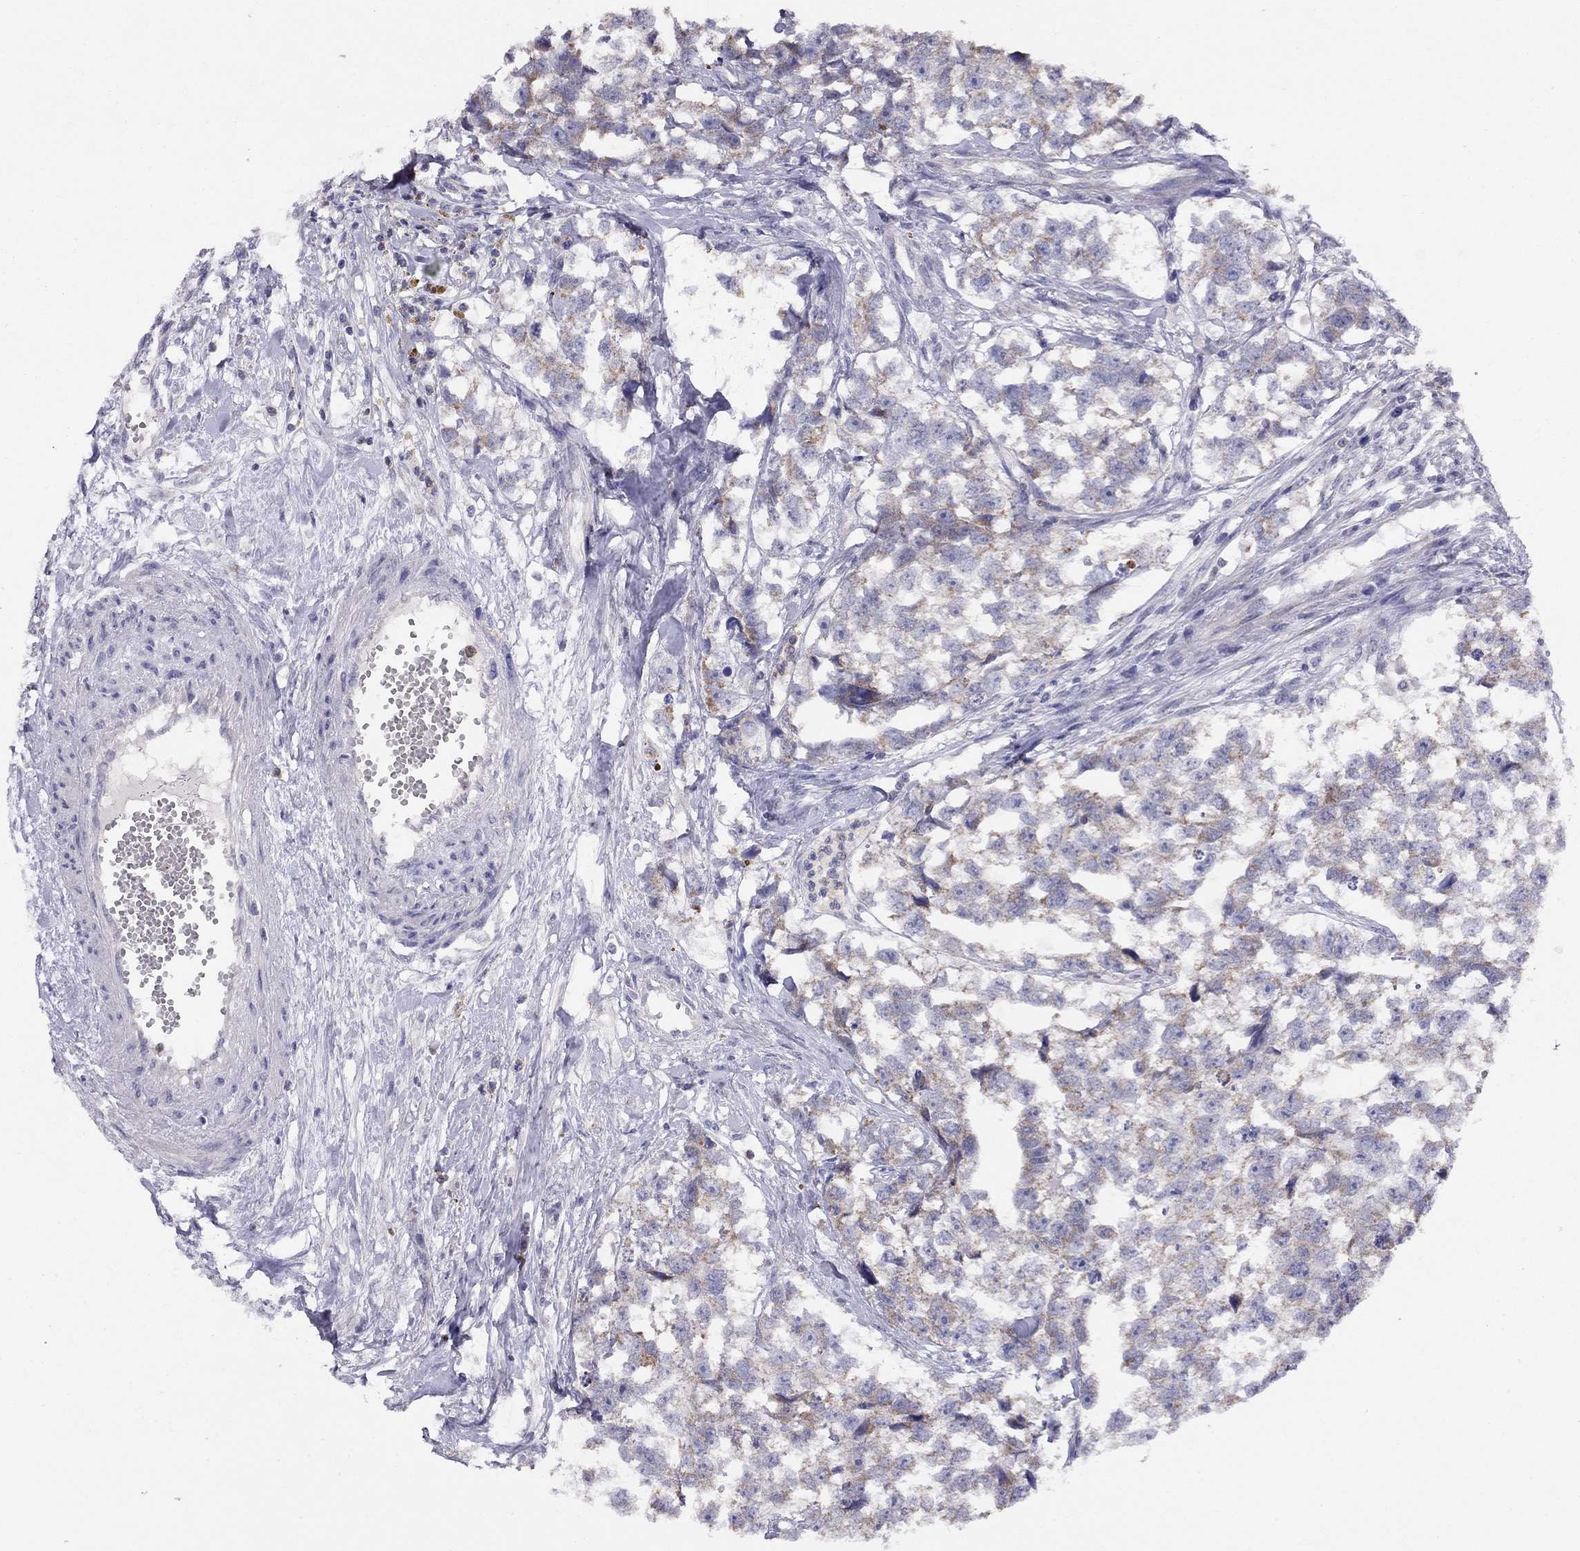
{"staining": {"intensity": "weak", "quantity": "<25%", "location": "cytoplasmic/membranous"}, "tissue": "testis cancer", "cell_type": "Tumor cells", "image_type": "cancer", "snomed": [{"axis": "morphology", "description": "Carcinoma, Embryonal, NOS"}, {"axis": "morphology", "description": "Teratoma, malignant, NOS"}, {"axis": "topography", "description": "Testis"}], "caption": "Testis cancer stained for a protein using immunohistochemistry (IHC) exhibits no positivity tumor cells.", "gene": "CITED1", "patient": {"sex": "male", "age": 44}}